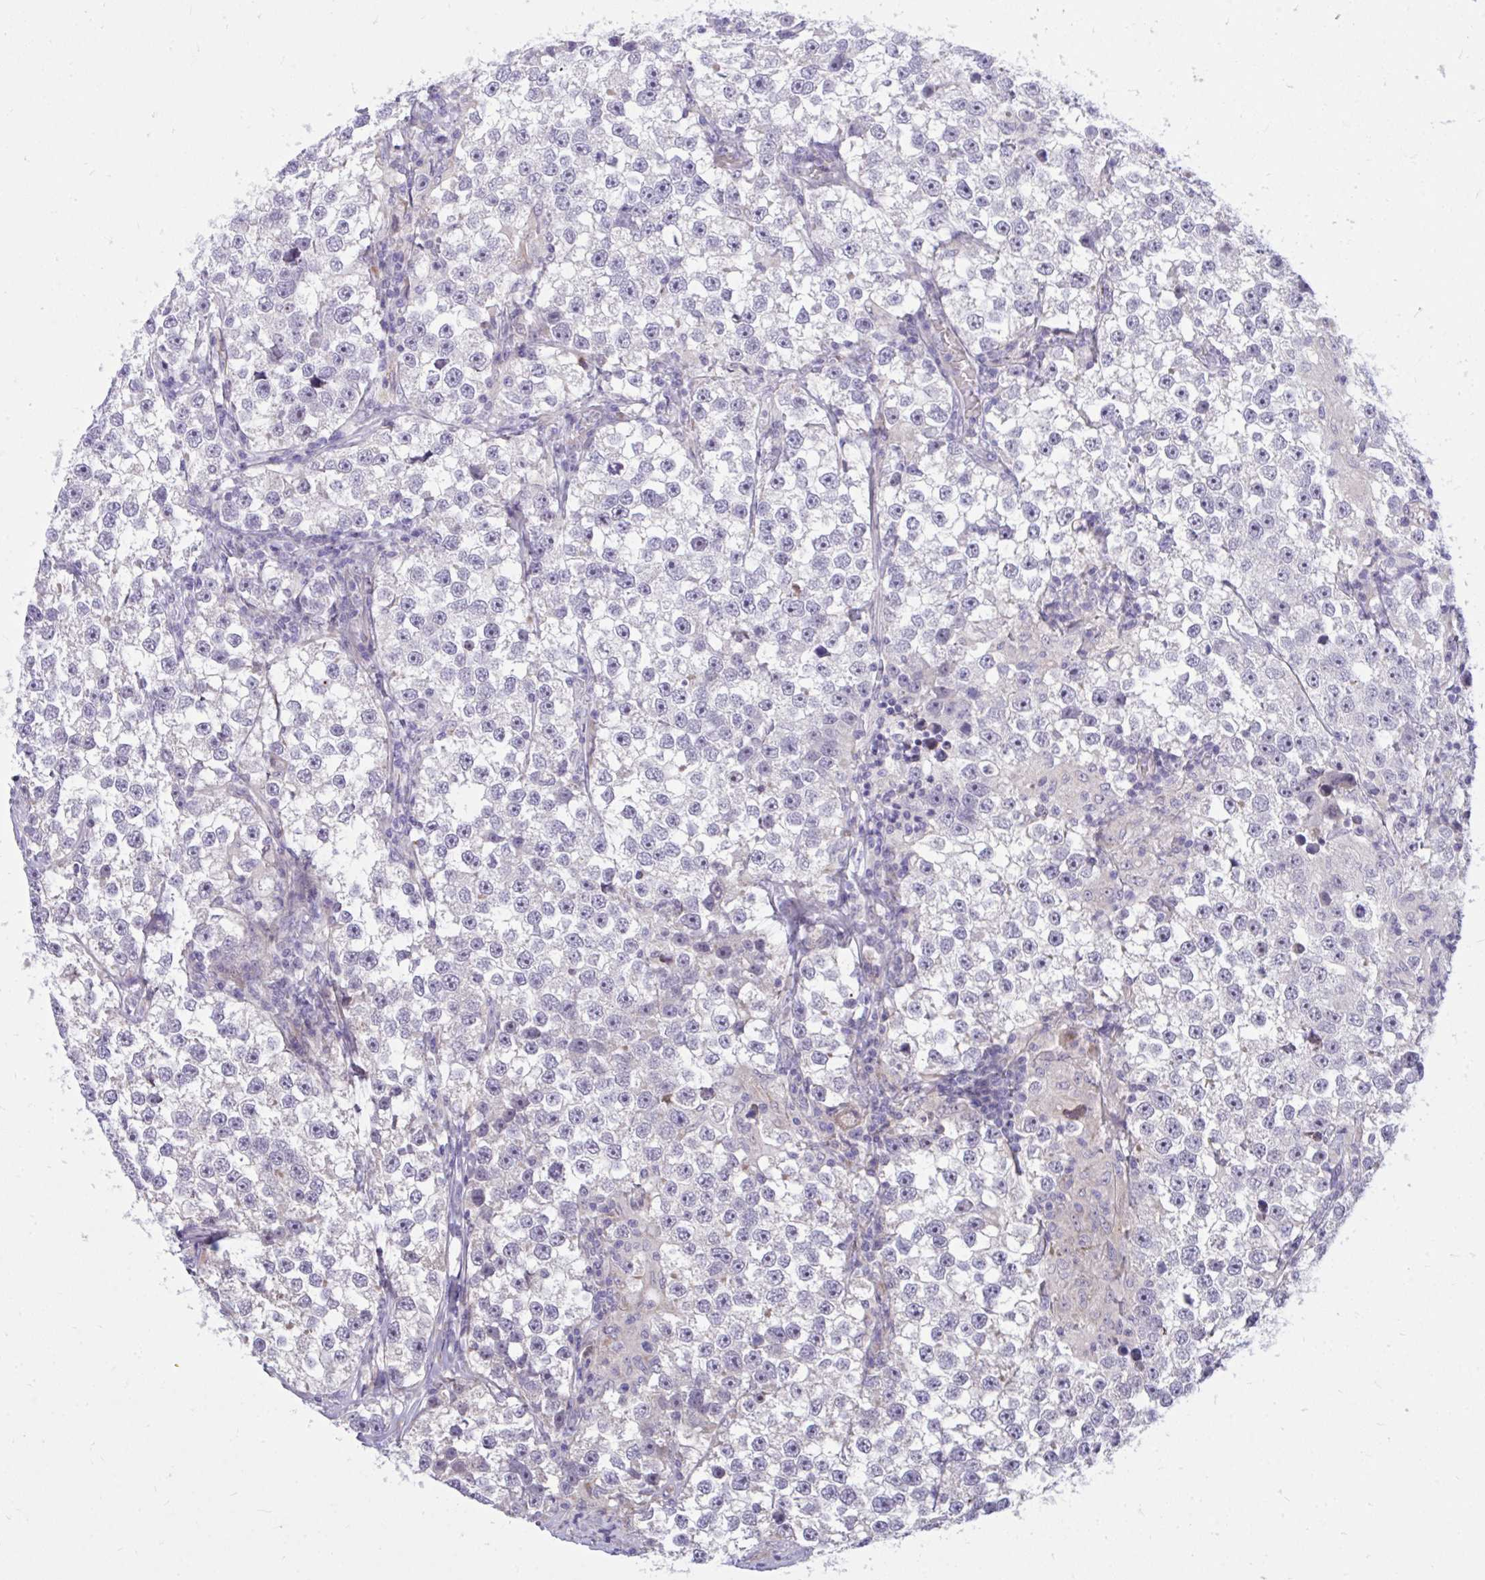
{"staining": {"intensity": "negative", "quantity": "none", "location": "none"}, "tissue": "testis cancer", "cell_type": "Tumor cells", "image_type": "cancer", "snomed": [{"axis": "morphology", "description": "Seminoma, NOS"}, {"axis": "topography", "description": "Testis"}], "caption": "The immunohistochemistry micrograph has no significant expression in tumor cells of seminoma (testis) tissue. (Stains: DAB (3,3'-diaminobenzidine) immunohistochemistry (IHC) with hematoxylin counter stain, Microscopy: brightfield microscopy at high magnification).", "gene": "HMBOX1", "patient": {"sex": "male", "age": 46}}